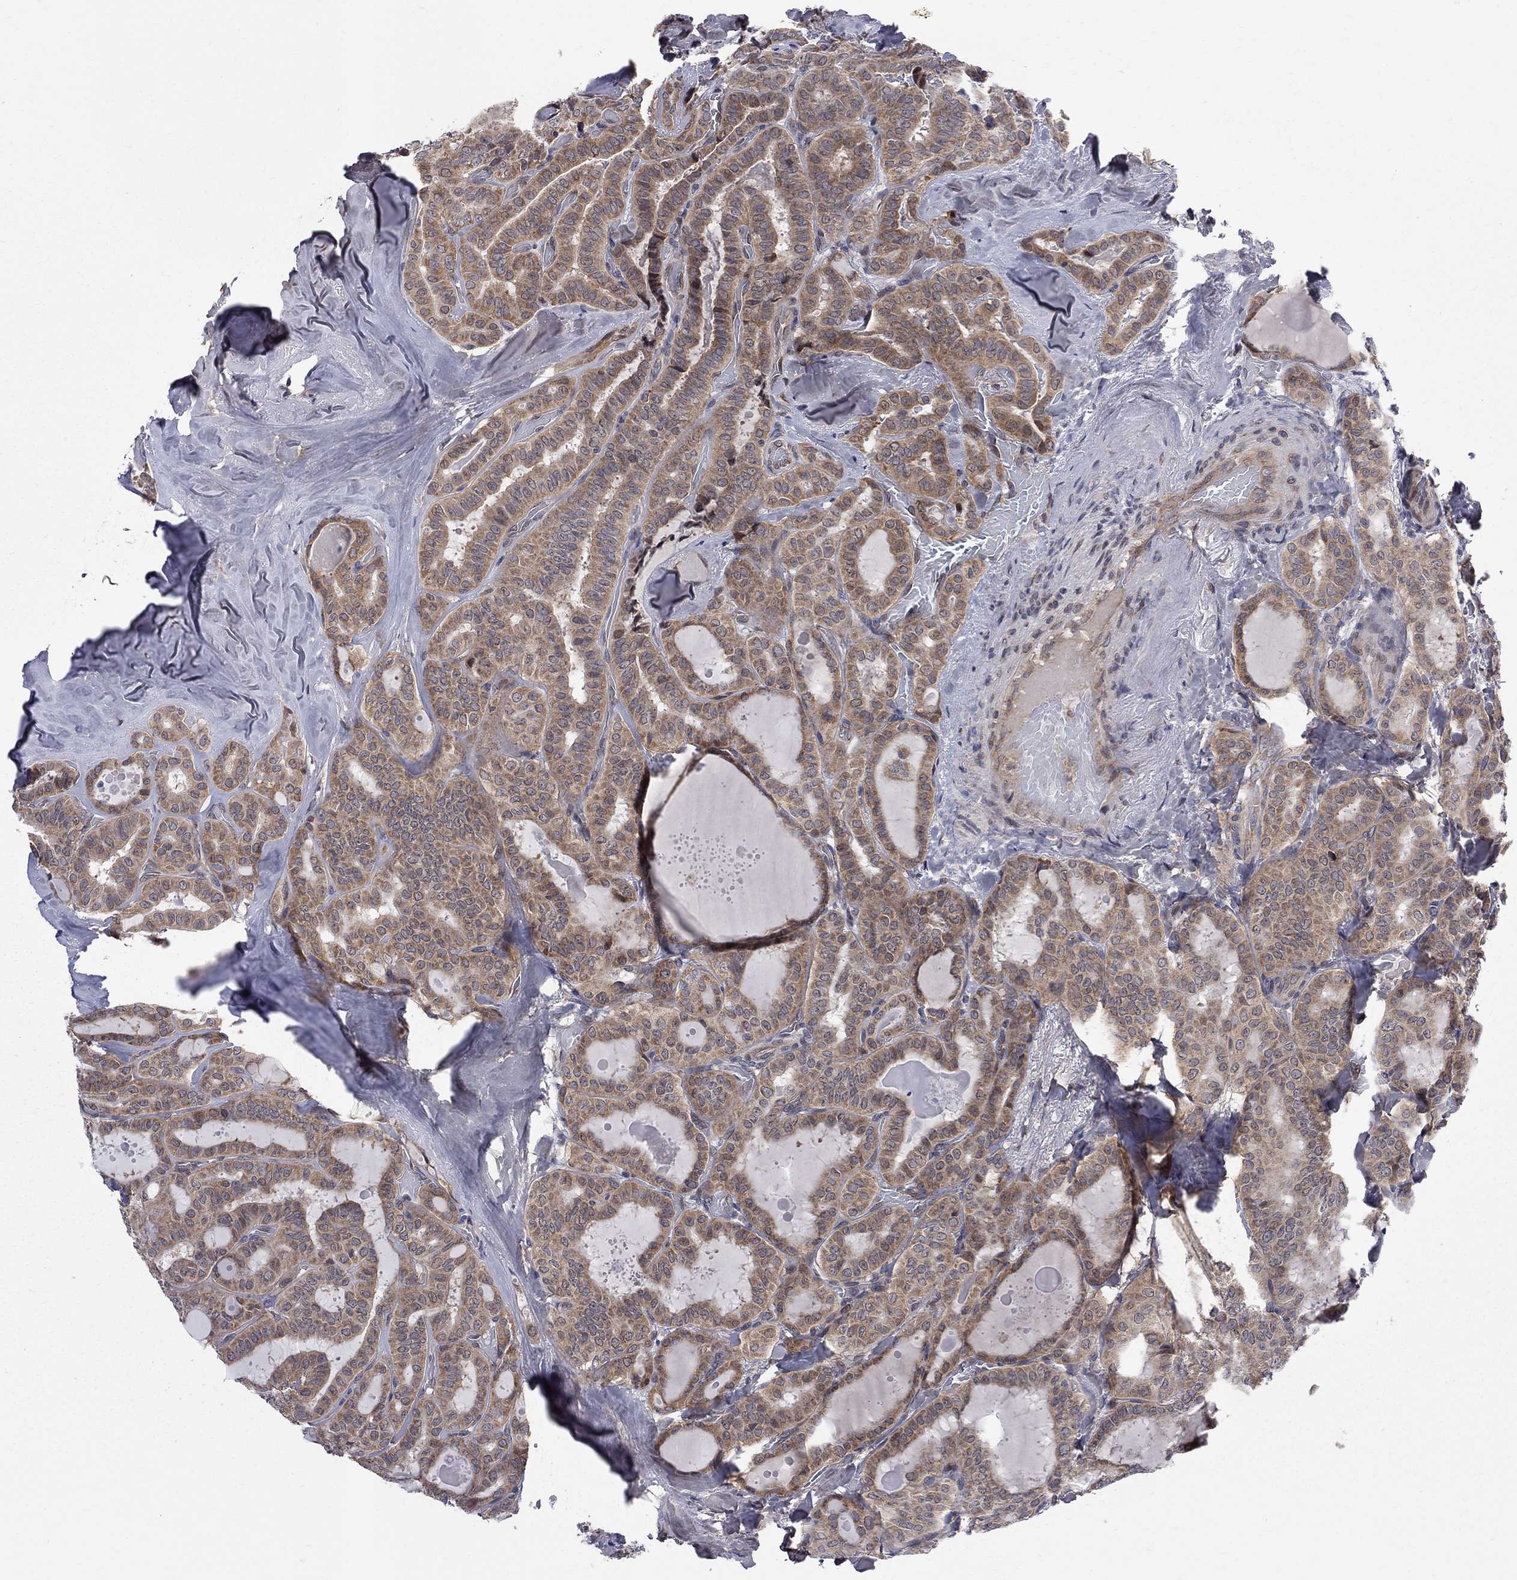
{"staining": {"intensity": "moderate", "quantity": ">75%", "location": "cytoplasmic/membranous"}, "tissue": "thyroid cancer", "cell_type": "Tumor cells", "image_type": "cancer", "snomed": [{"axis": "morphology", "description": "Papillary adenocarcinoma, NOS"}, {"axis": "topography", "description": "Thyroid gland"}], "caption": "Thyroid papillary adenocarcinoma tissue reveals moderate cytoplasmic/membranous expression in approximately >75% of tumor cells", "gene": "CNOT11", "patient": {"sex": "female", "age": 39}}